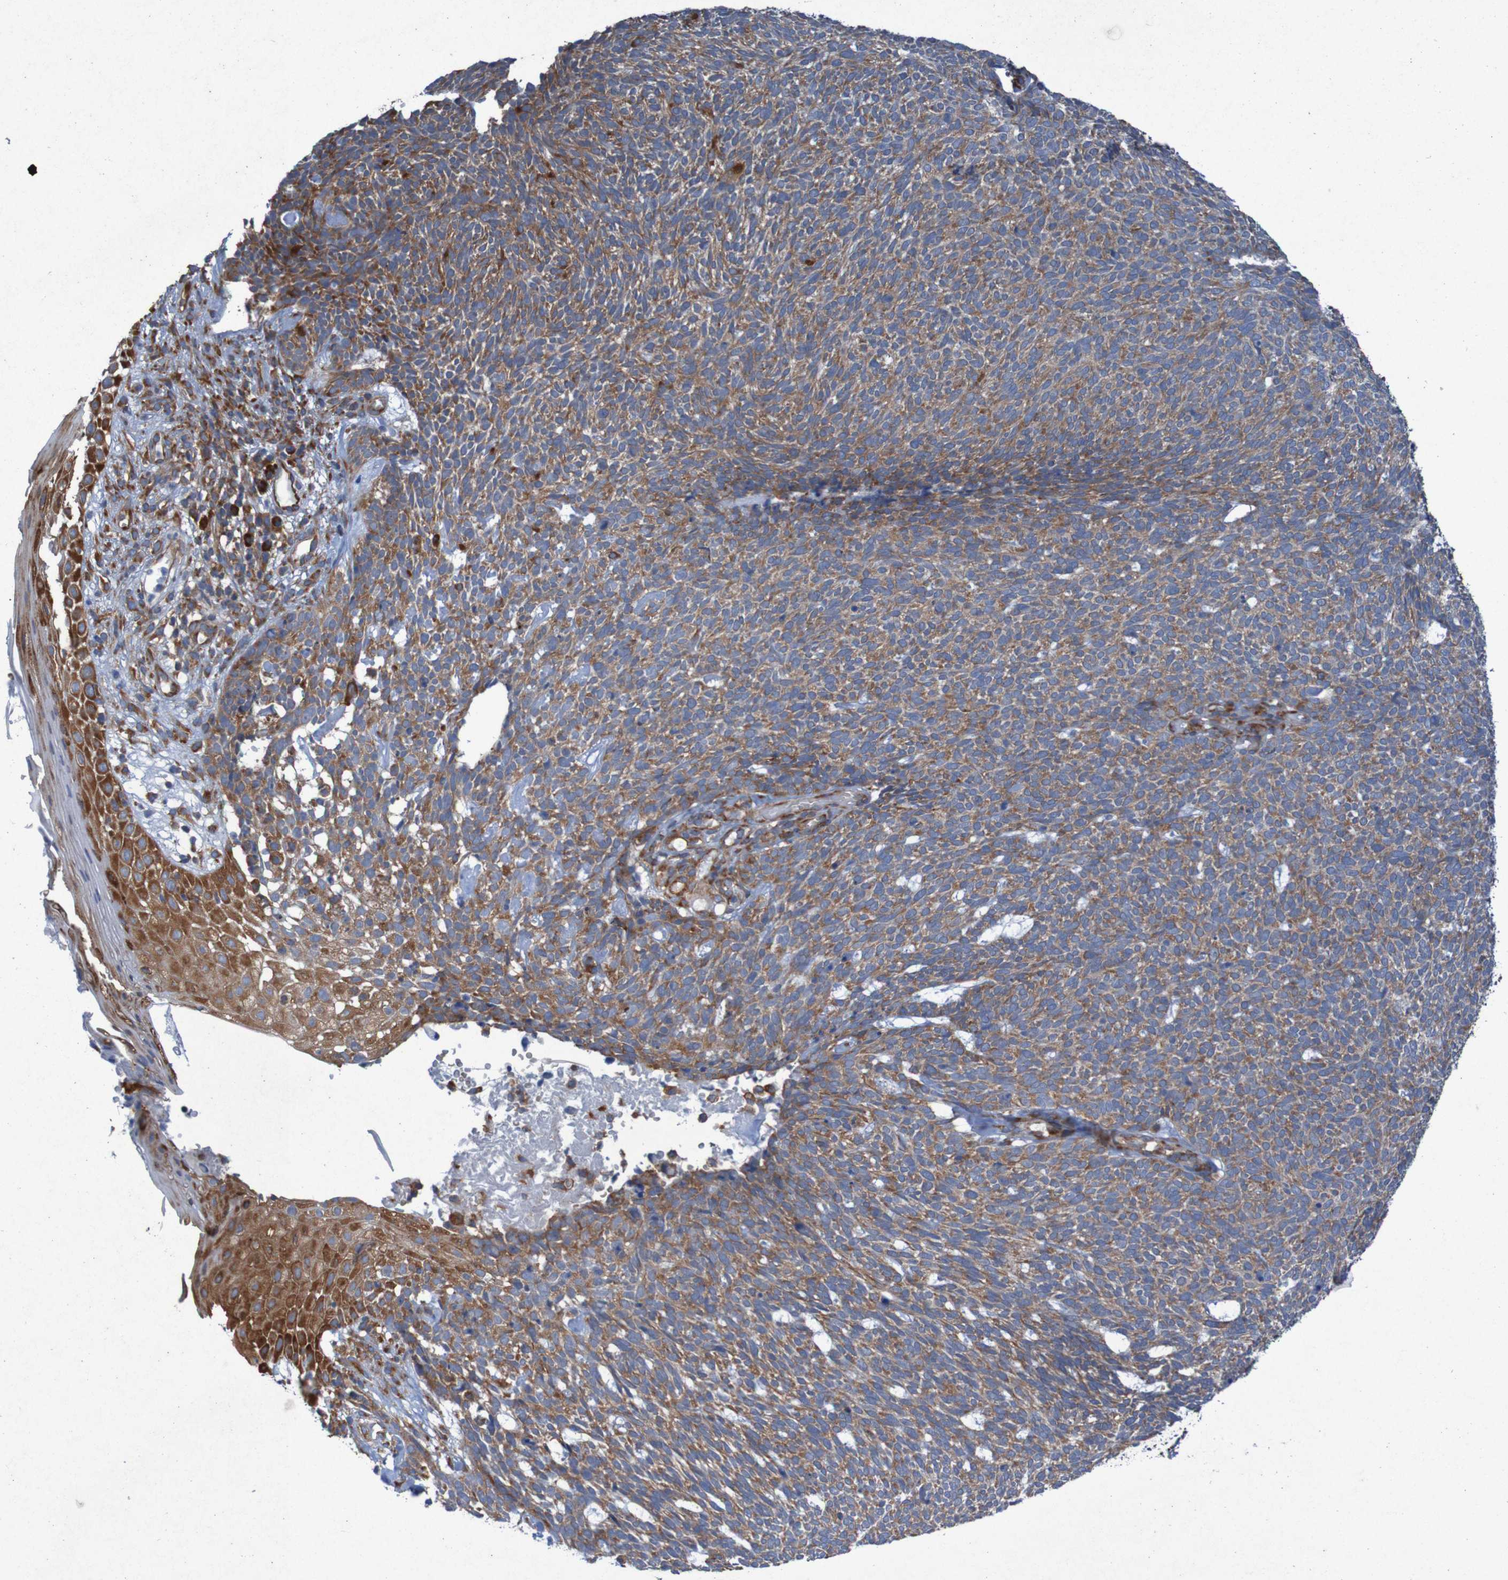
{"staining": {"intensity": "moderate", "quantity": ">75%", "location": "cytoplasmic/membranous"}, "tissue": "skin cancer", "cell_type": "Tumor cells", "image_type": "cancer", "snomed": [{"axis": "morphology", "description": "Basal cell carcinoma"}, {"axis": "topography", "description": "Skin"}], "caption": "A histopathology image of skin basal cell carcinoma stained for a protein demonstrates moderate cytoplasmic/membranous brown staining in tumor cells. The staining was performed using DAB (3,3'-diaminobenzidine), with brown indicating positive protein expression. Nuclei are stained blue with hematoxylin.", "gene": "RPL10", "patient": {"sex": "female", "age": 84}}